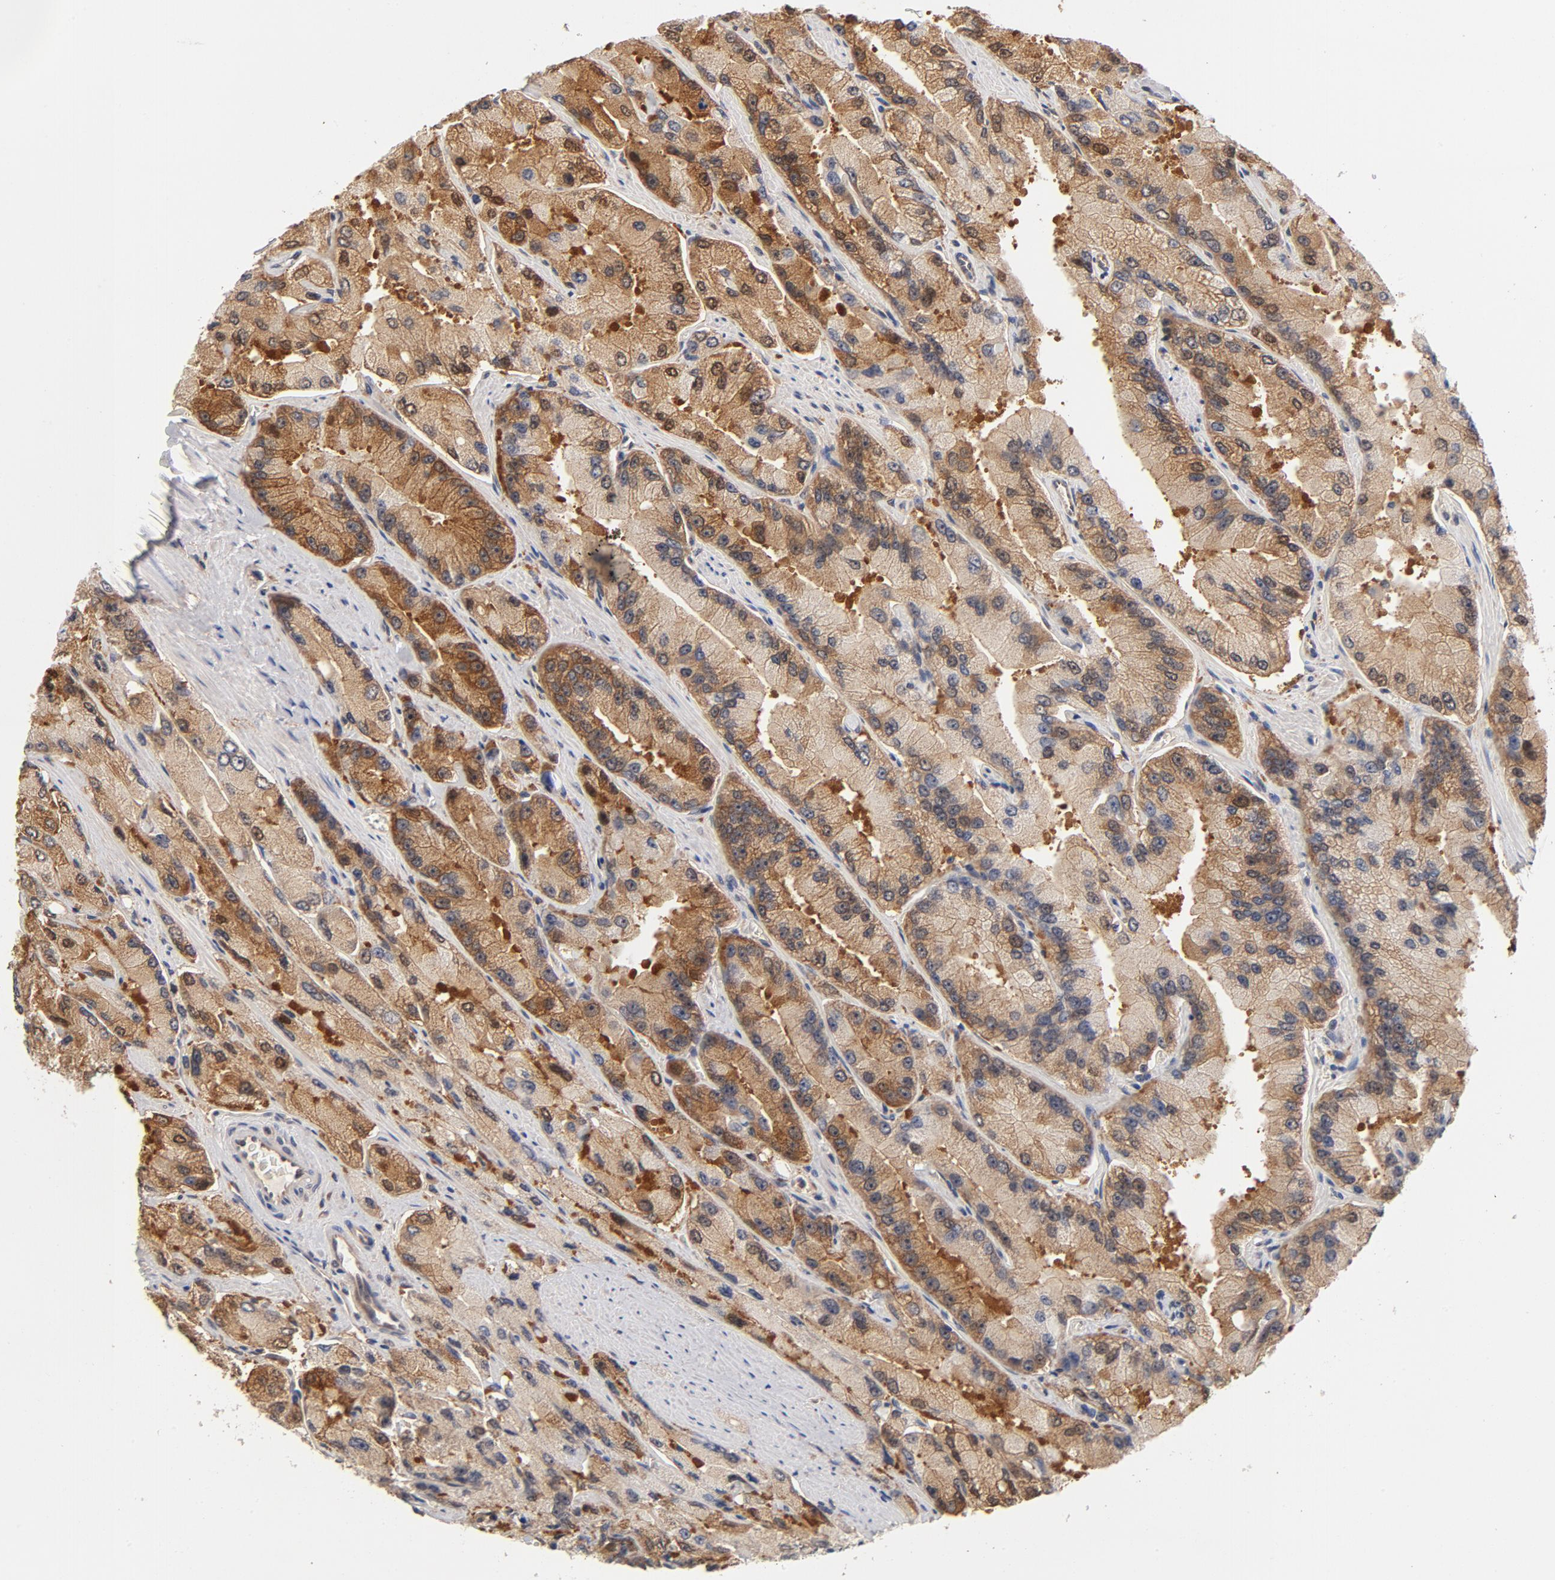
{"staining": {"intensity": "moderate", "quantity": "25%-75%", "location": "cytoplasmic/membranous"}, "tissue": "prostate cancer", "cell_type": "Tumor cells", "image_type": "cancer", "snomed": [{"axis": "morphology", "description": "Adenocarcinoma, High grade"}, {"axis": "topography", "description": "Prostate"}], "caption": "Protein expression analysis of human prostate cancer reveals moderate cytoplasmic/membranous expression in about 25%-75% of tumor cells.", "gene": "ASMTL", "patient": {"sex": "male", "age": 58}}